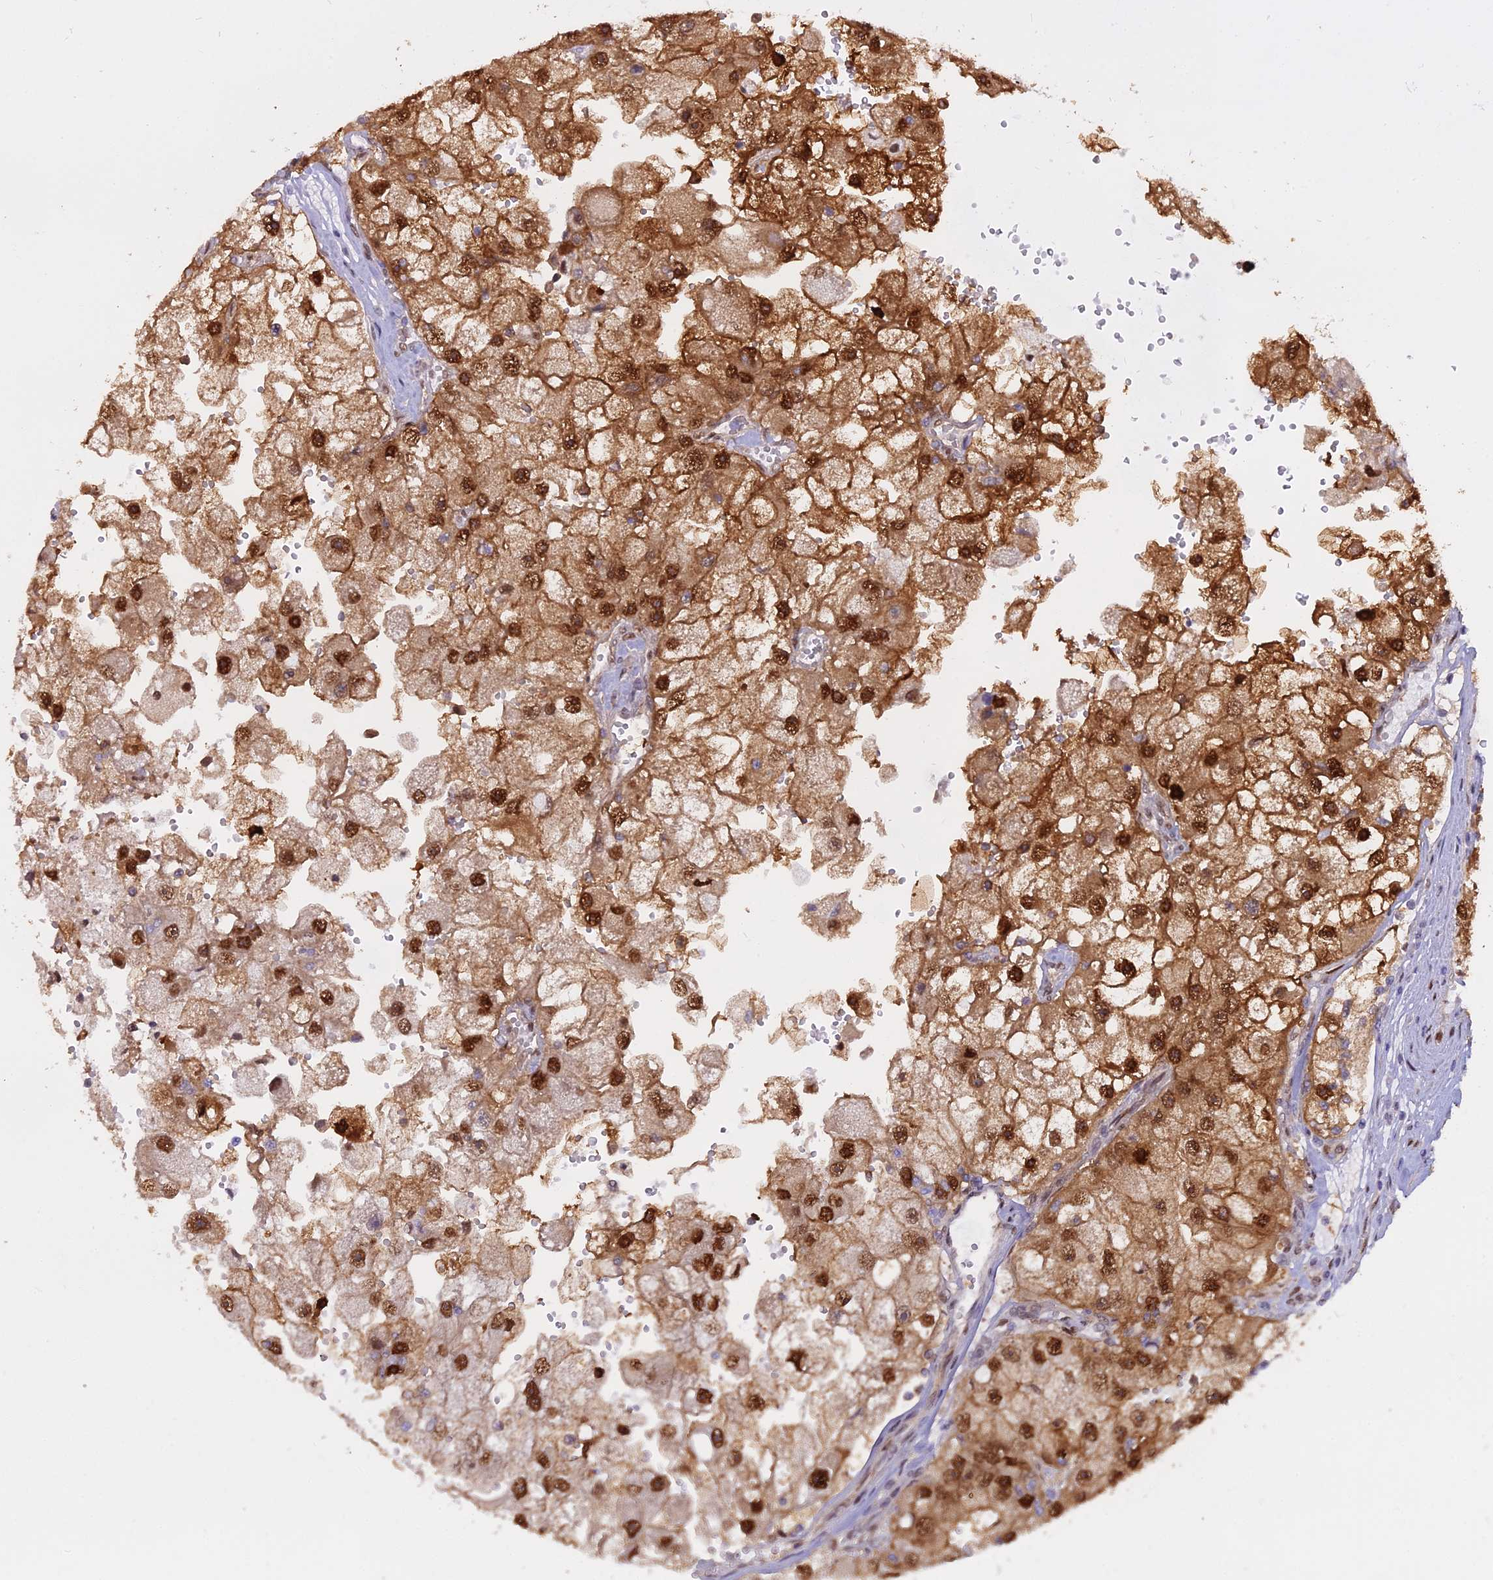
{"staining": {"intensity": "strong", "quantity": ">75%", "location": "cytoplasmic/membranous,nuclear"}, "tissue": "renal cancer", "cell_type": "Tumor cells", "image_type": "cancer", "snomed": [{"axis": "morphology", "description": "Adenocarcinoma, NOS"}, {"axis": "topography", "description": "Kidney"}], "caption": "Immunohistochemical staining of renal cancer displays high levels of strong cytoplasmic/membranous and nuclear positivity in approximately >75% of tumor cells.", "gene": "NPEPL1", "patient": {"sex": "male", "age": 63}}